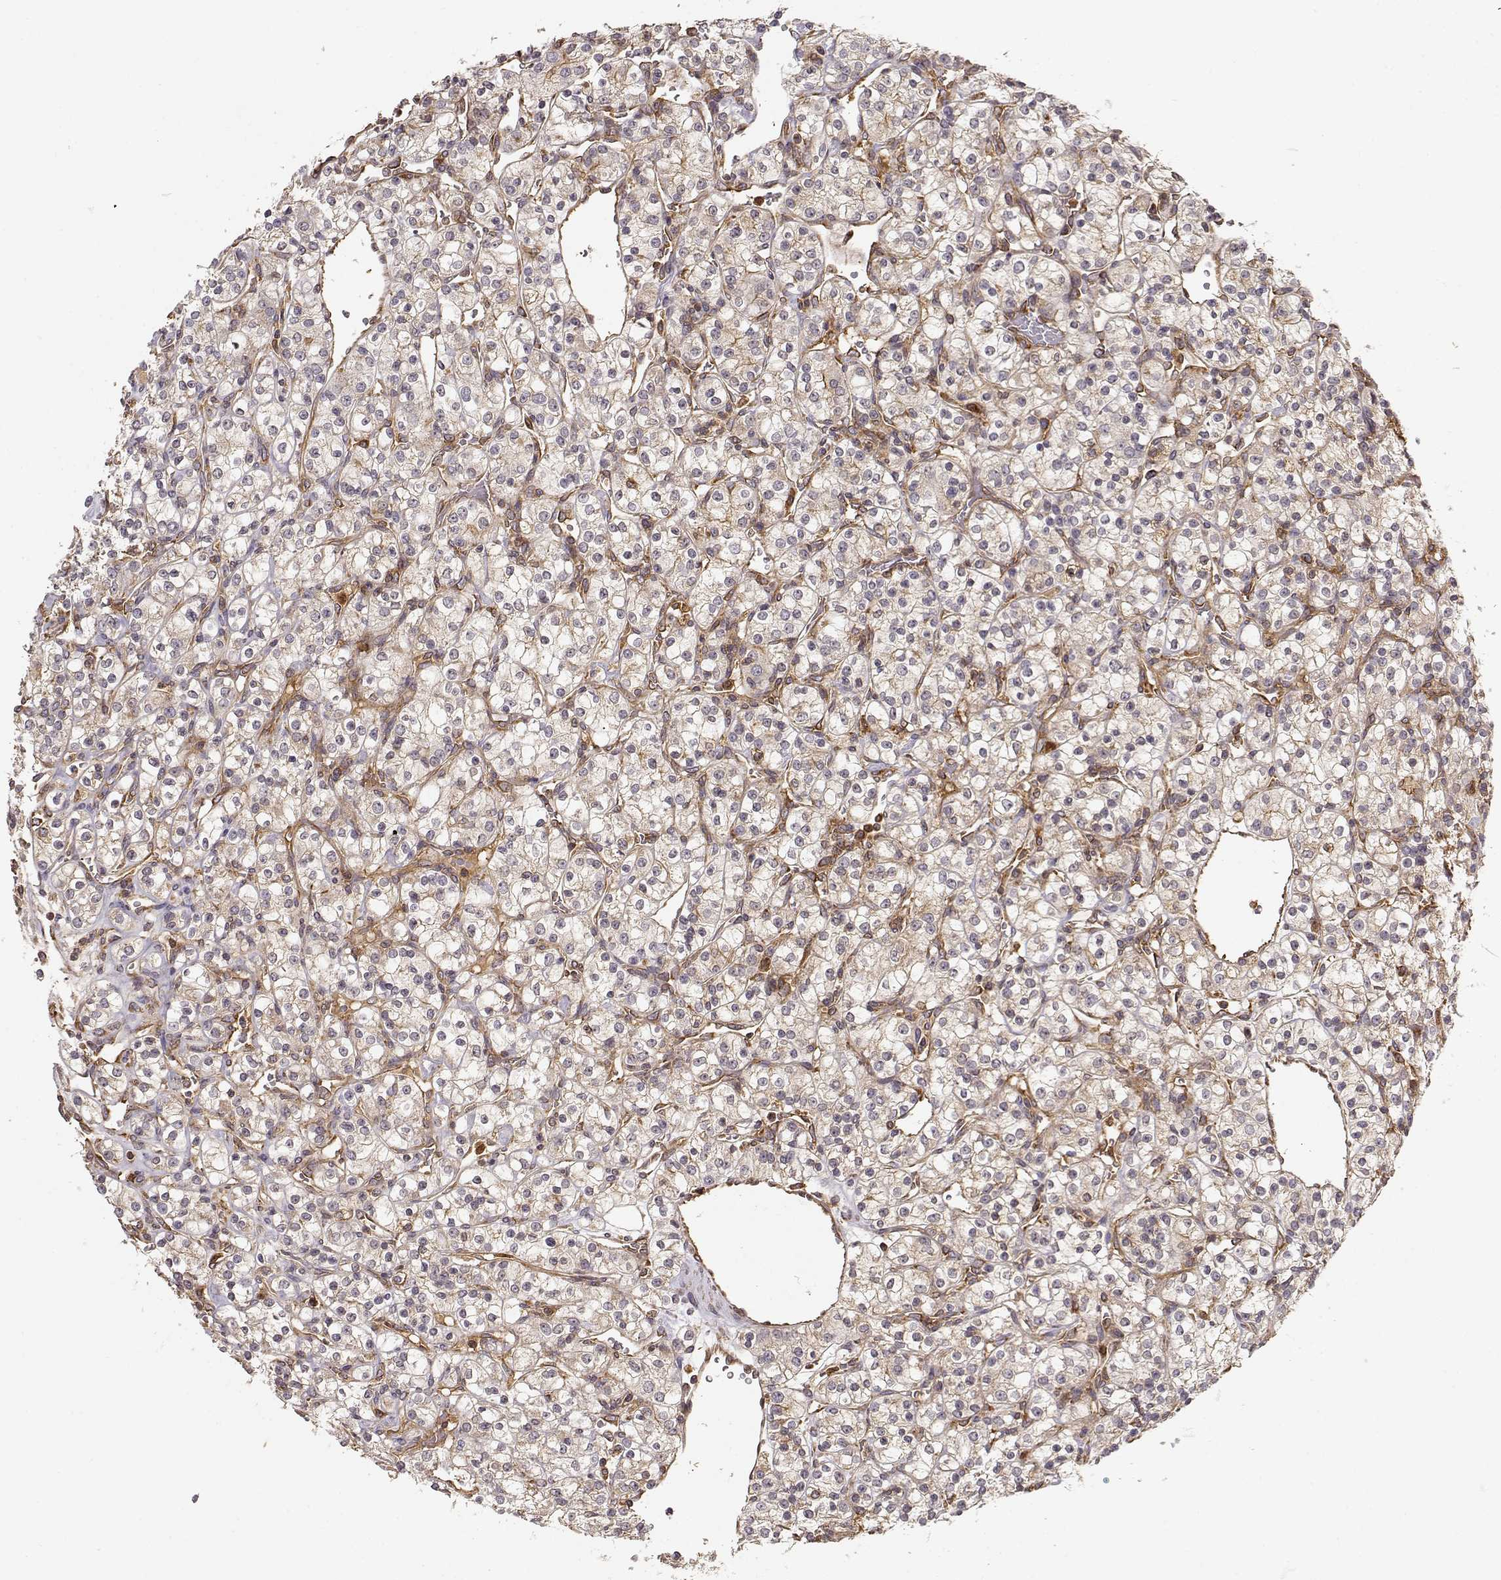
{"staining": {"intensity": "weak", "quantity": ">75%", "location": "cytoplasmic/membranous"}, "tissue": "renal cancer", "cell_type": "Tumor cells", "image_type": "cancer", "snomed": [{"axis": "morphology", "description": "Adenocarcinoma, NOS"}, {"axis": "topography", "description": "Kidney"}], "caption": "Human renal adenocarcinoma stained with a brown dye reveals weak cytoplasmic/membranous positive positivity in about >75% of tumor cells.", "gene": "ARHGEF2", "patient": {"sex": "male", "age": 77}}